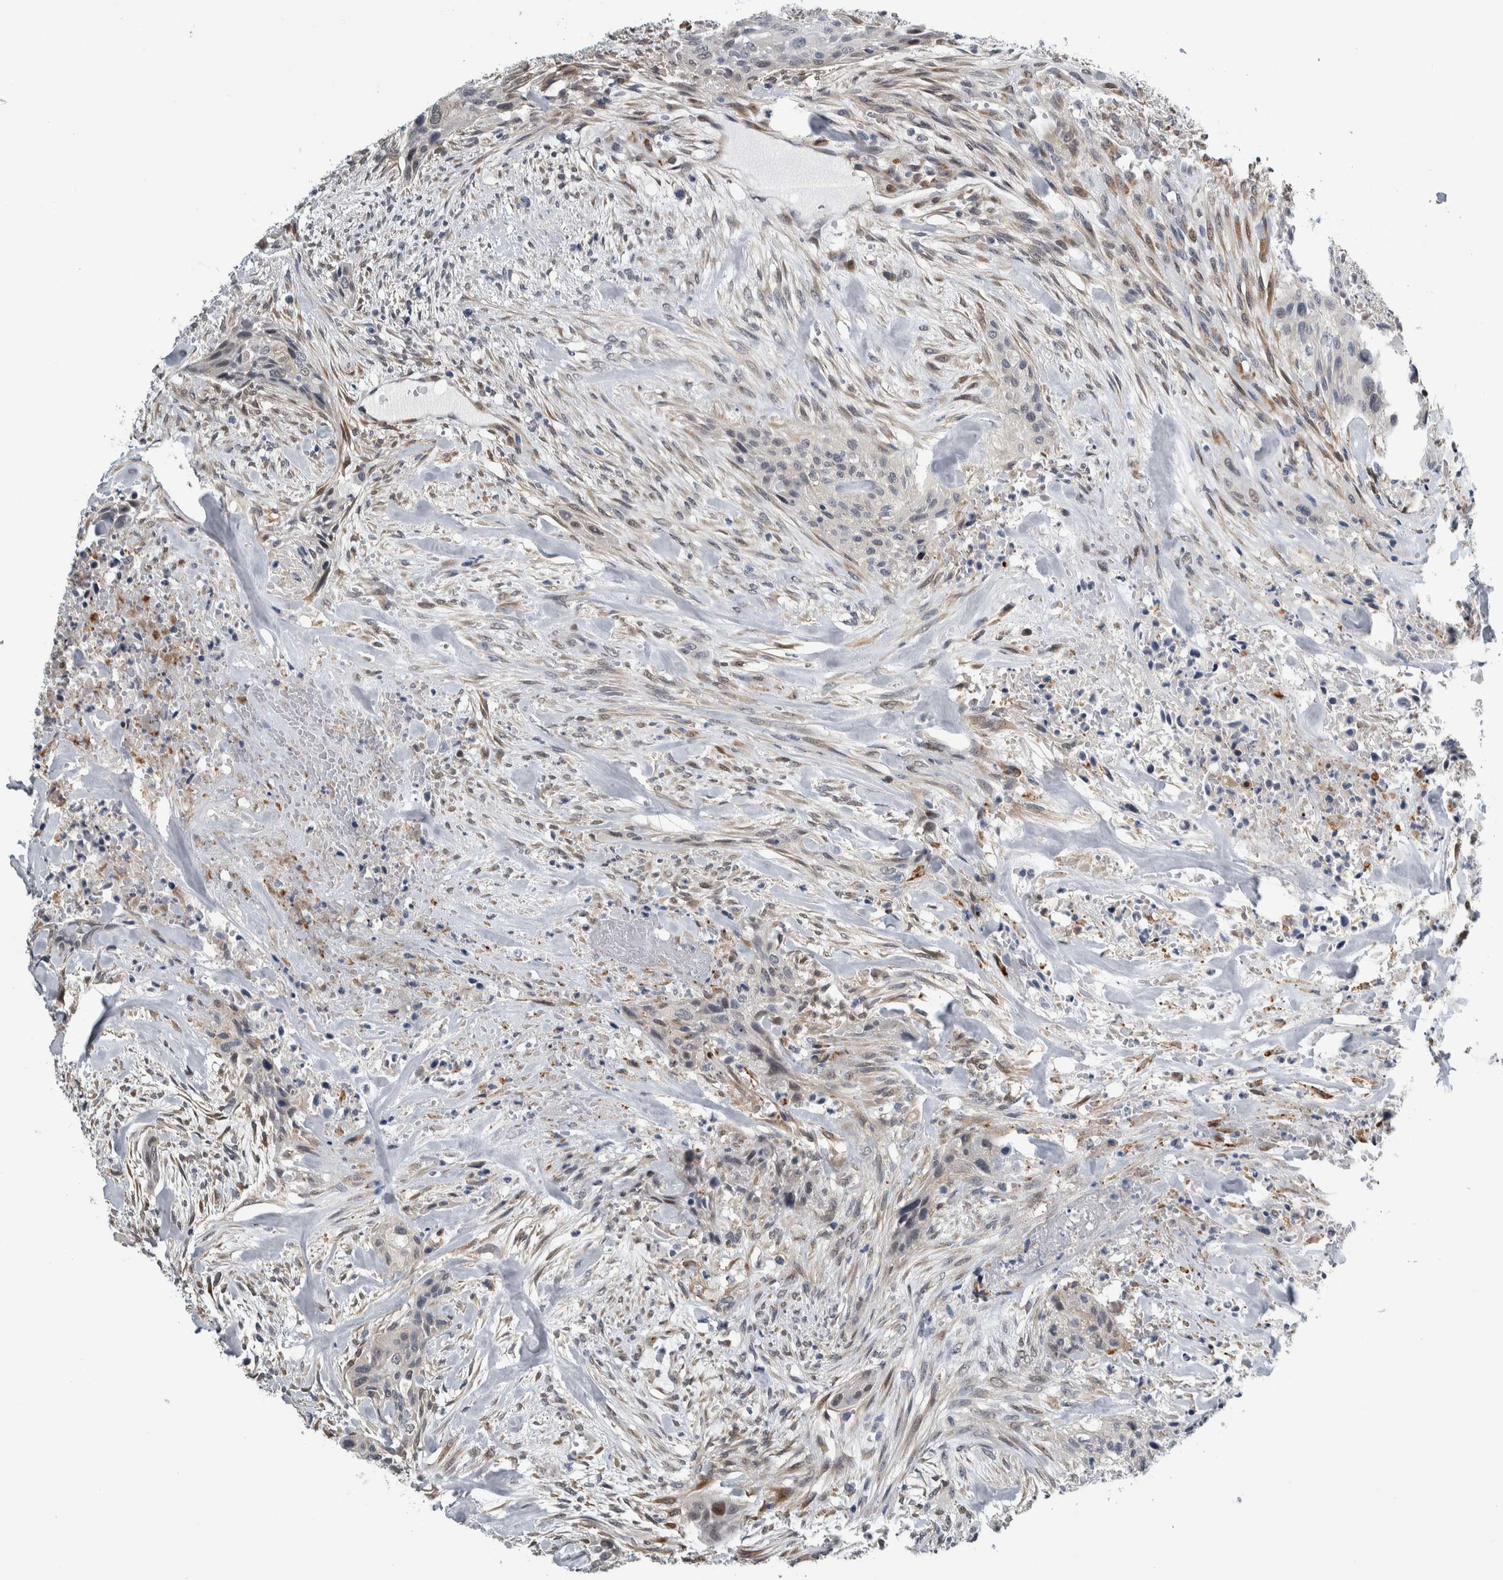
{"staining": {"intensity": "negative", "quantity": "none", "location": "none"}, "tissue": "urothelial cancer", "cell_type": "Tumor cells", "image_type": "cancer", "snomed": [{"axis": "morphology", "description": "Urothelial carcinoma, High grade"}, {"axis": "topography", "description": "Urinary bladder"}], "caption": "Tumor cells are negative for protein expression in human urothelial cancer.", "gene": "COL14A1", "patient": {"sex": "male", "age": 35}}